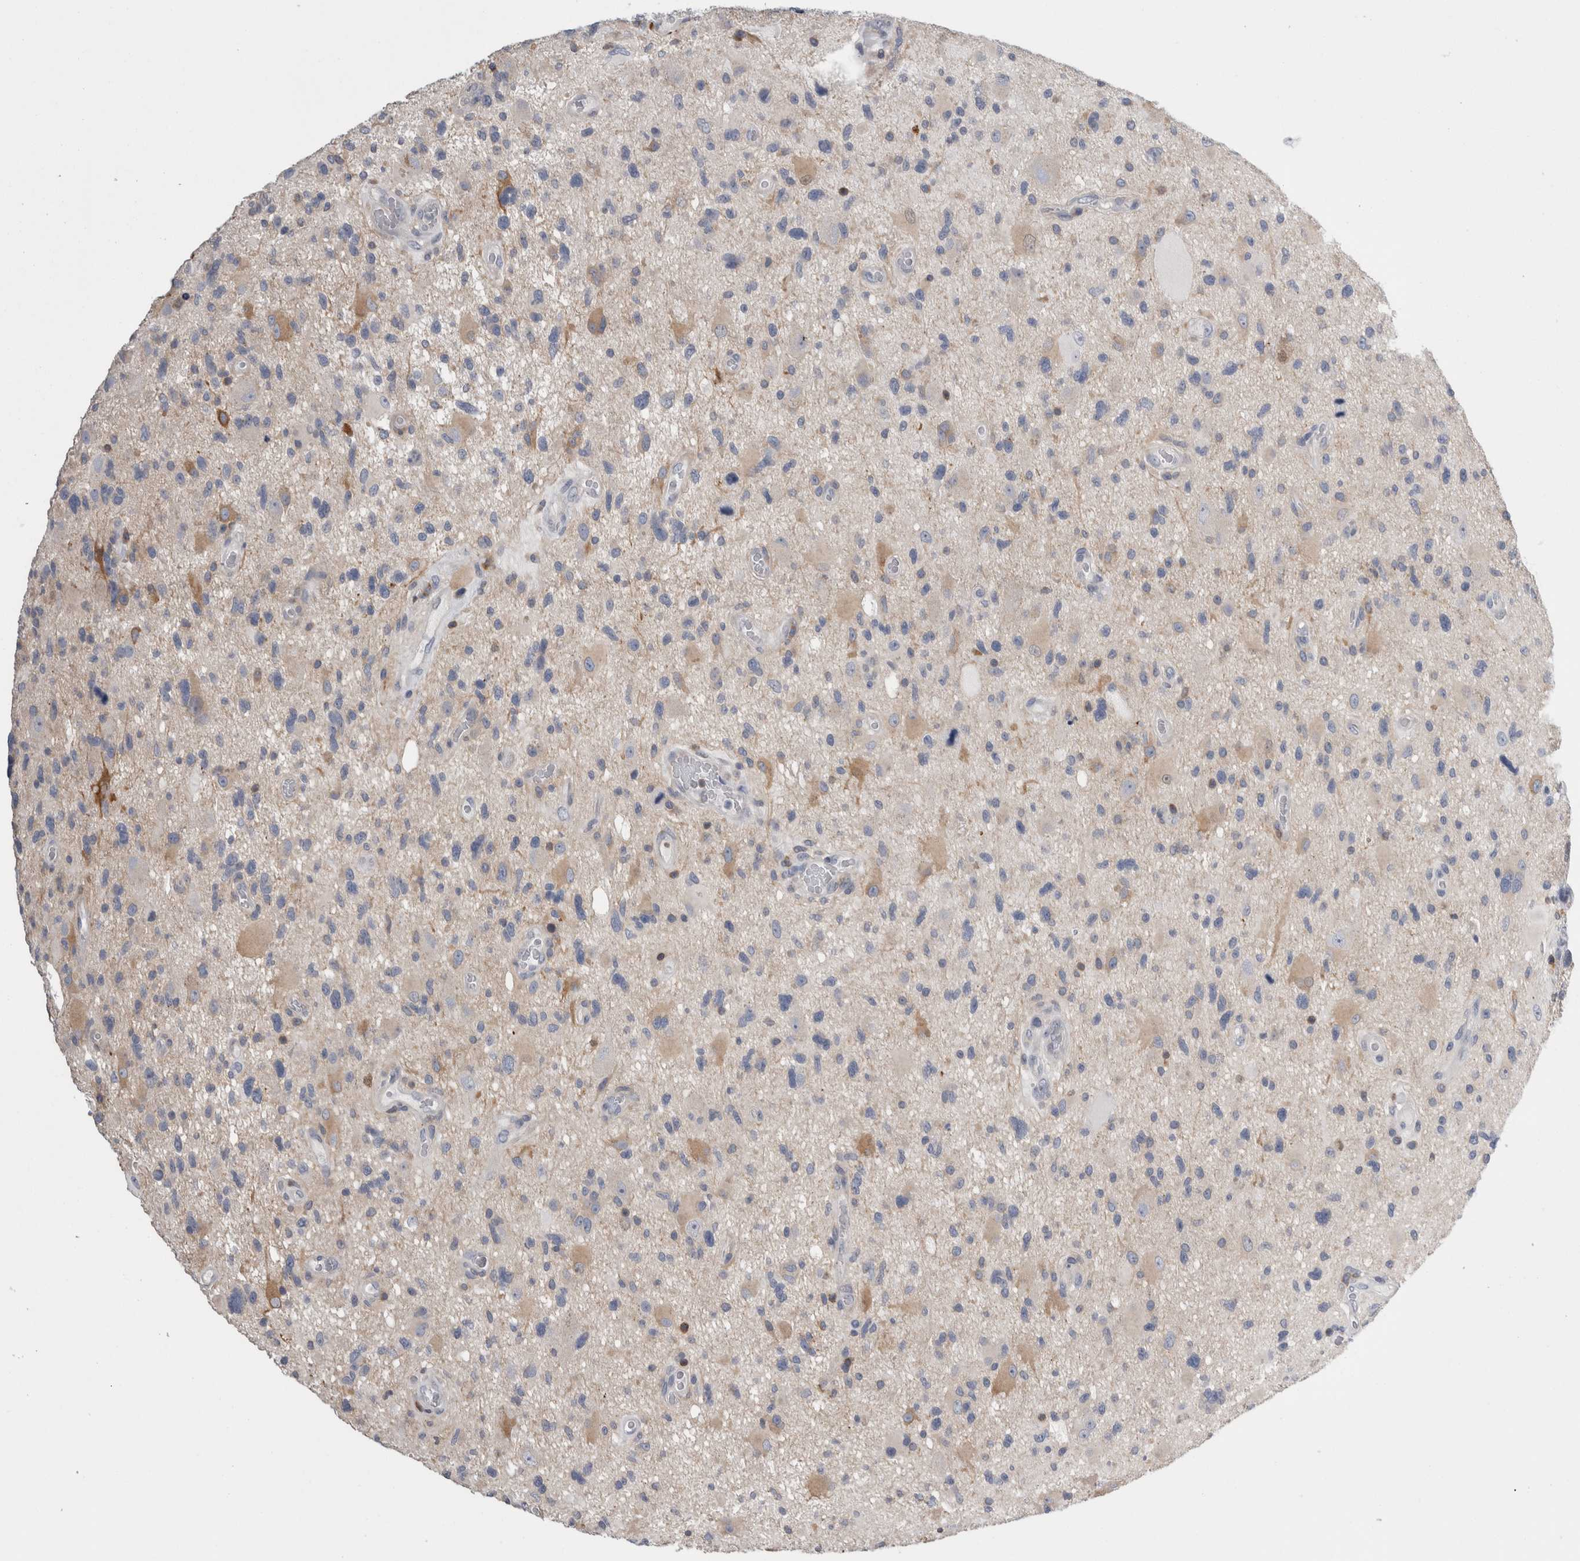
{"staining": {"intensity": "moderate", "quantity": "<25%", "location": "cytoplasmic/membranous"}, "tissue": "glioma", "cell_type": "Tumor cells", "image_type": "cancer", "snomed": [{"axis": "morphology", "description": "Glioma, malignant, High grade"}, {"axis": "topography", "description": "Brain"}], "caption": "DAB immunohistochemical staining of malignant high-grade glioma demonstrates moderate cytoplasmic/membranous protein staining in about <25% of tumor cells.", "gene": "DCTN6", "patient": {"sex": "male", "age": 33}}